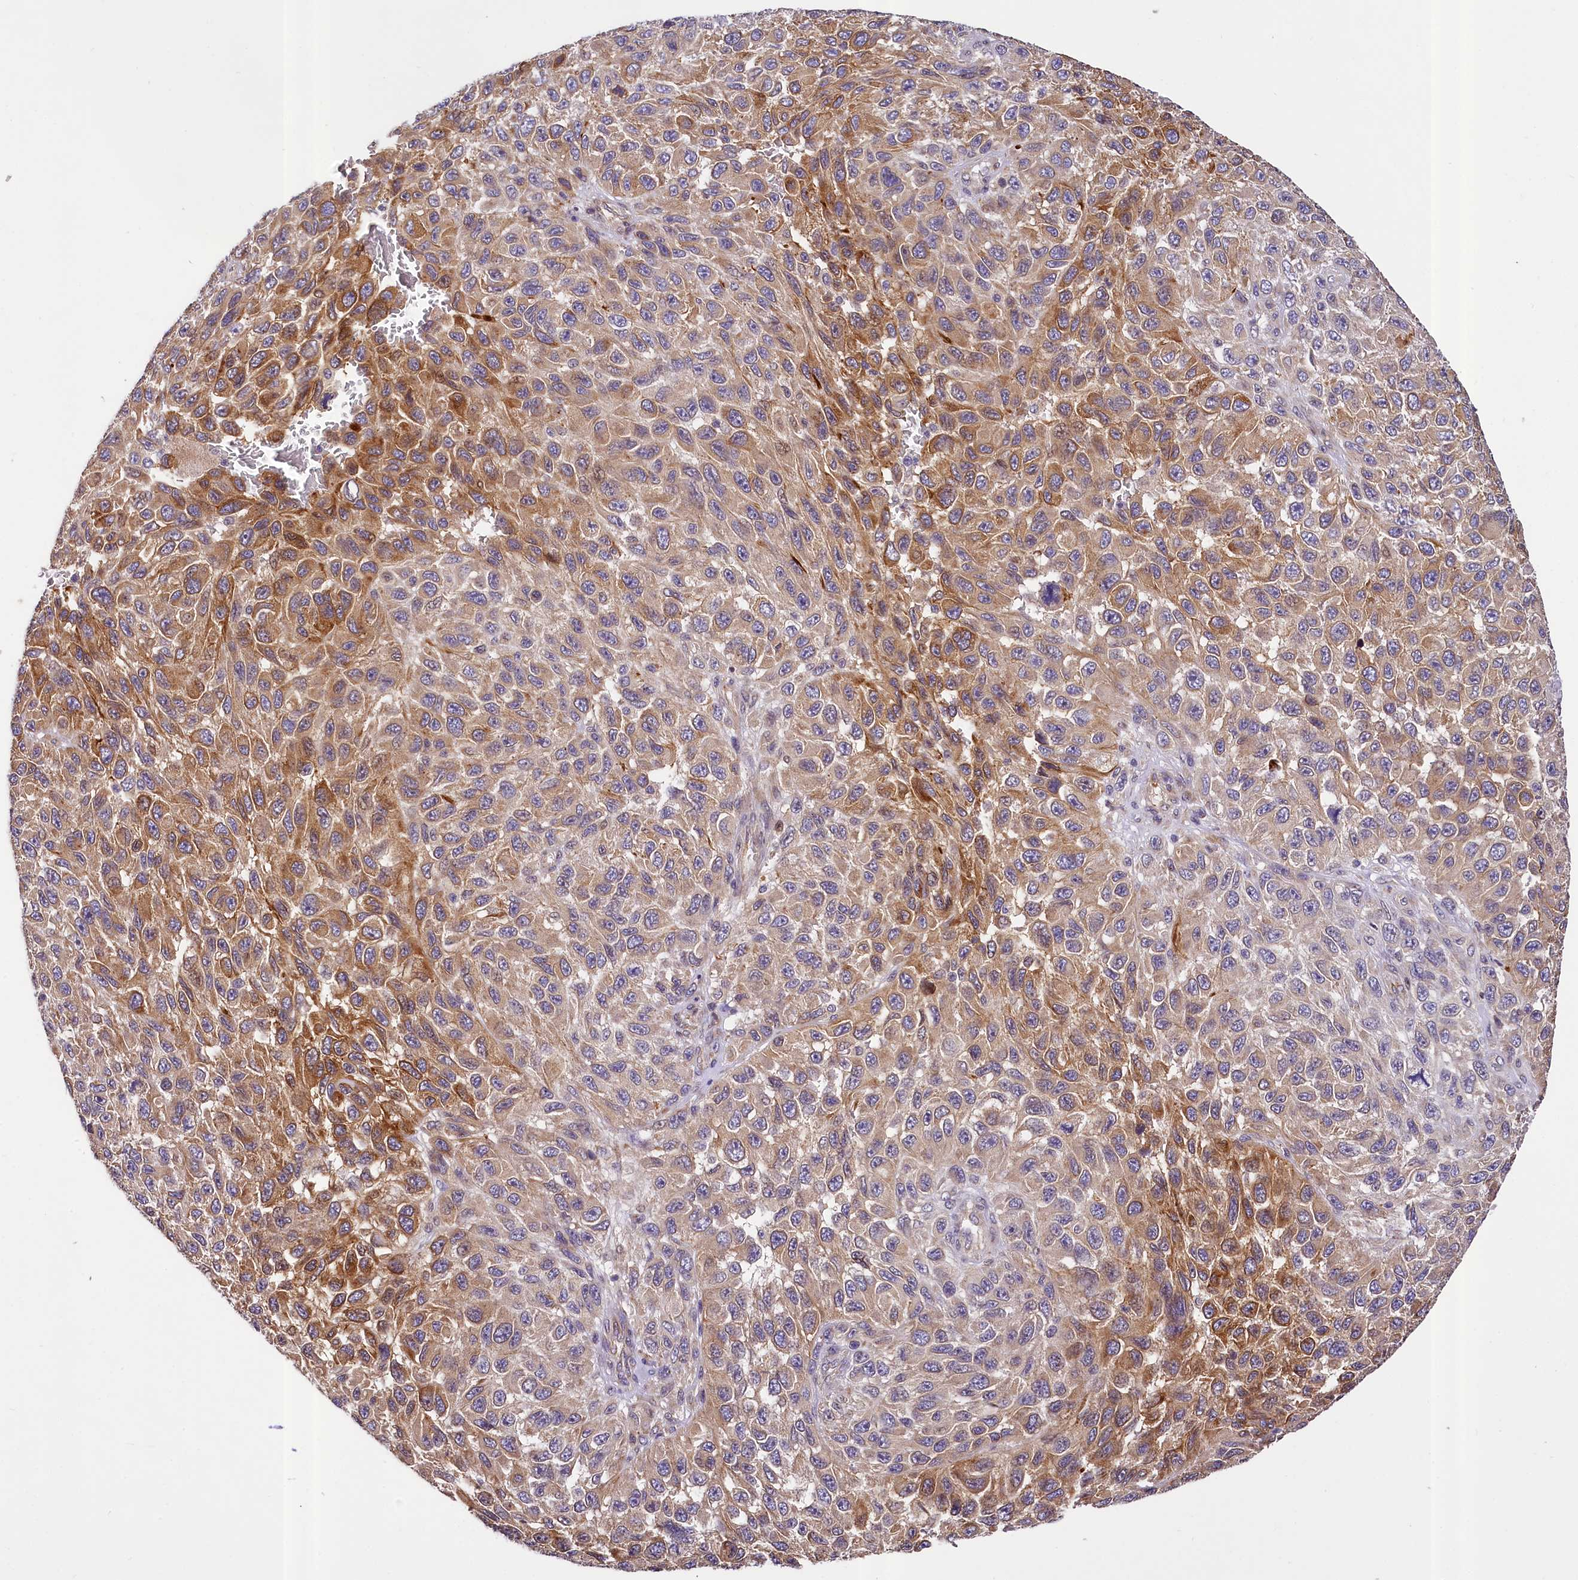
{"staining": {"intensity": "moderate", "quantity": "25%-75%", "location": "cytoplasmic/membranous"}, "tissue": "melanoma", "cell_type": "Tumor cells", "image_type": "cancer", "snomed": [{"axis": "morphology", "description": "Normal tissue, NOS"}, {"axis": "morphology", "description": "Malignant melanoma, NOS"}, {"axis": "topography", "description": "Skin"}], "caption": "Brown immunohistochemical staining in malignant melanoma demonstrates moderate cytoplasmic/membranous positivity in about 25%-75% of tumor cells. Using DAB (3,3'-diaminobenzidine) (brown) and hematoxylin (blue) stains, captured at high magnification using brightfield microscopy.", "gene": "SUPV3L1", "patient": {"sex": "female", "age": 96}}